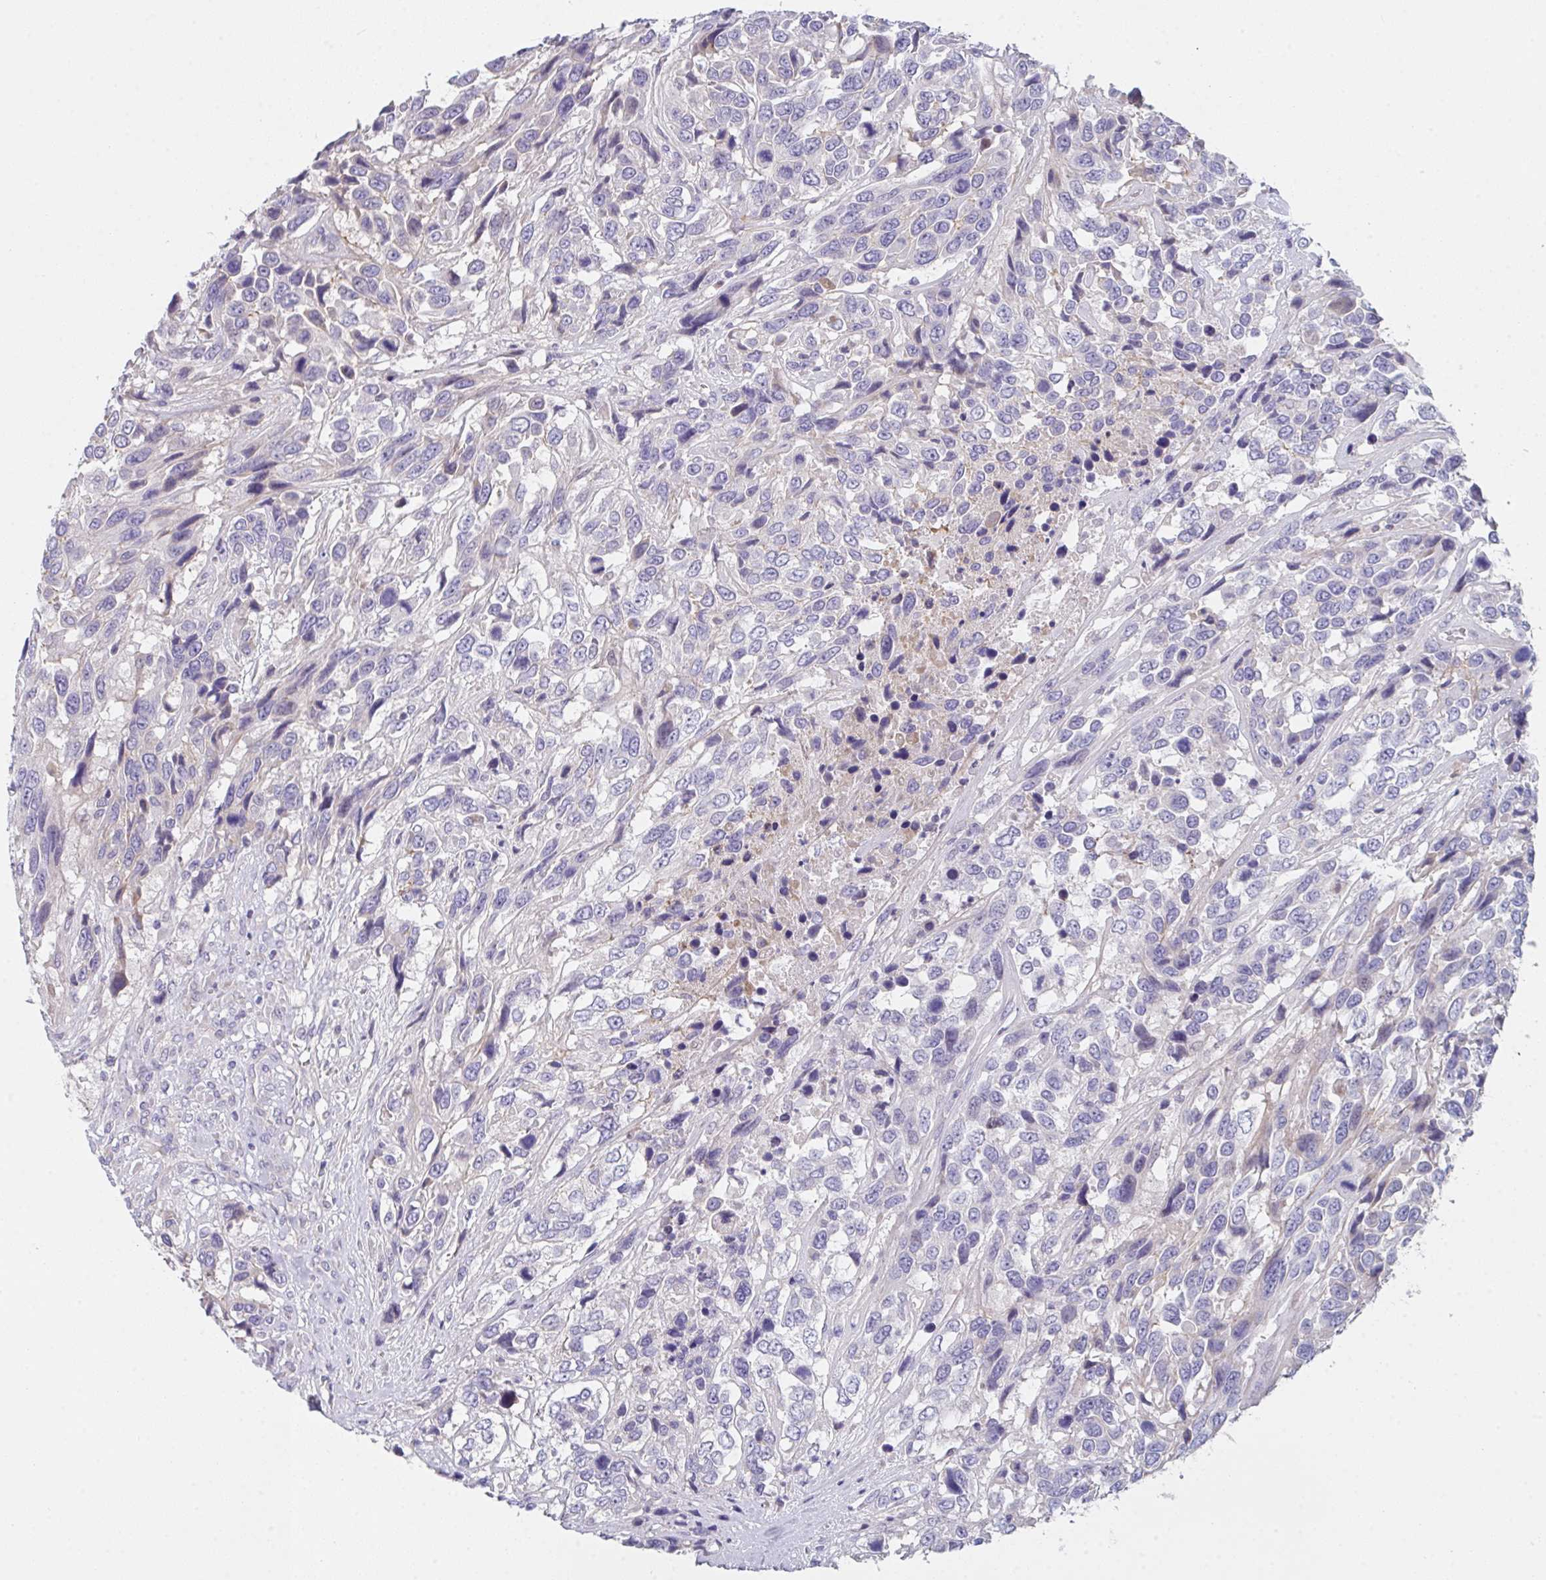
{"staining": {"intensity": "negative", "quantity": "none", "location": "none"}, "tissue": "urothelial cancer", "cell_type": "Tumor cells", "image_type": "cancer", "snomed": [{"axis": "morphology", "description": "Urothelial carcinoma, High grade"}, {"axis": "topography", "description": "Urinary bladder"}], "caption": "This micrograph is of urothelial cancer stained with immunohistochemistry (IHC) to label a protein in brown with the nuclei are counter-stained blue. There is no positivity in tumor cells.", "gene": "FBXO47", "patient": {"sex": "female", "age": 70}}